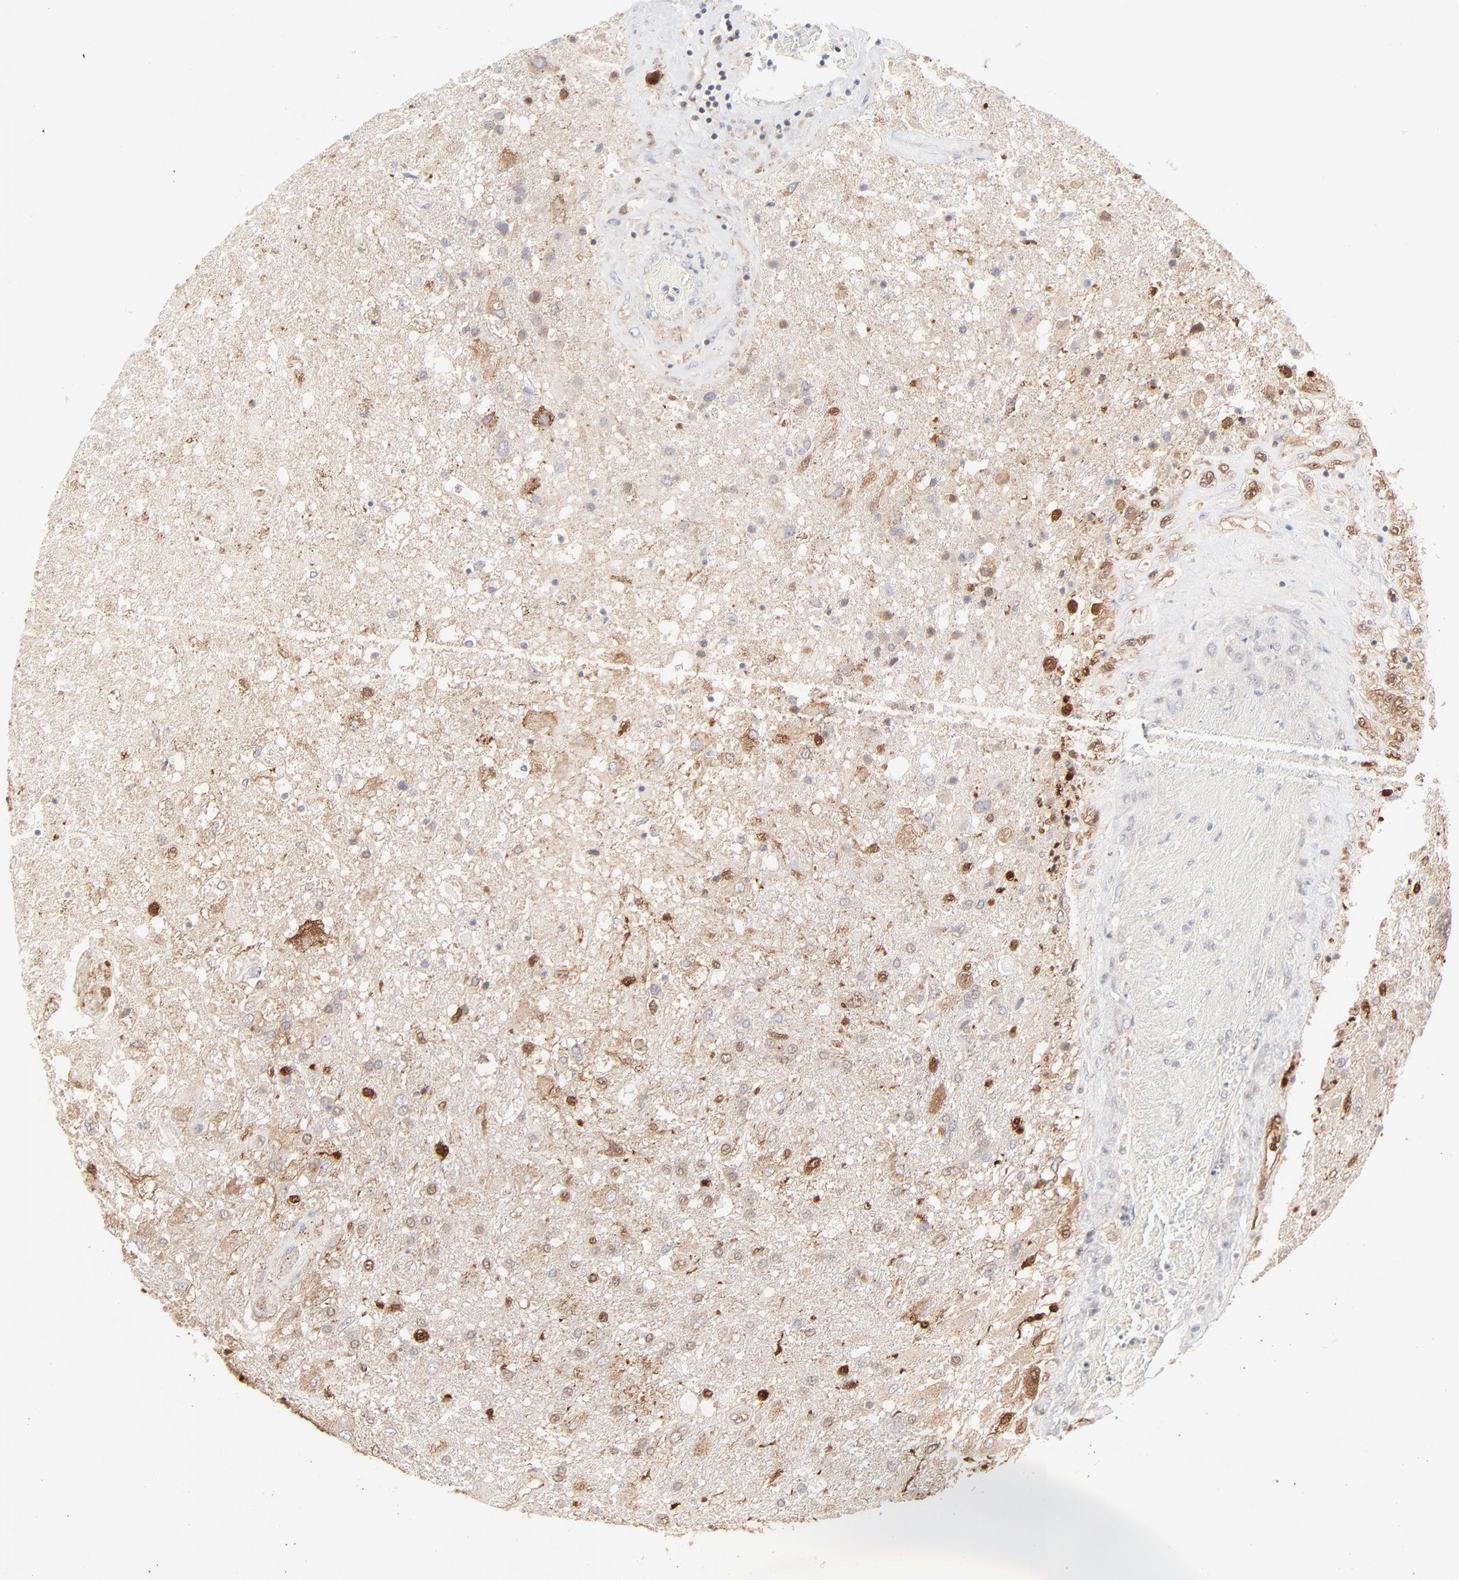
{"staining": {"intensity": "moderate", "quantity": "<25%", "location": "nuclear"}, "tissue": "glioma", "cell_type": "Tumor cells", "image_type": "cancer", "snomed": [{"axis": "morphology", "description": "Glioma, malignant, High grade"}, {"axis": "topography", "description": "Cerebral cortex"}], "caption": "Malignant glioma (high-grade) tissue displays moderate nuclear staining in approximately <25% of tumor cells, visualized by immunohistochemistry.", "gene": "CDK6", "patient": {"sex": "male", "age": 79}}